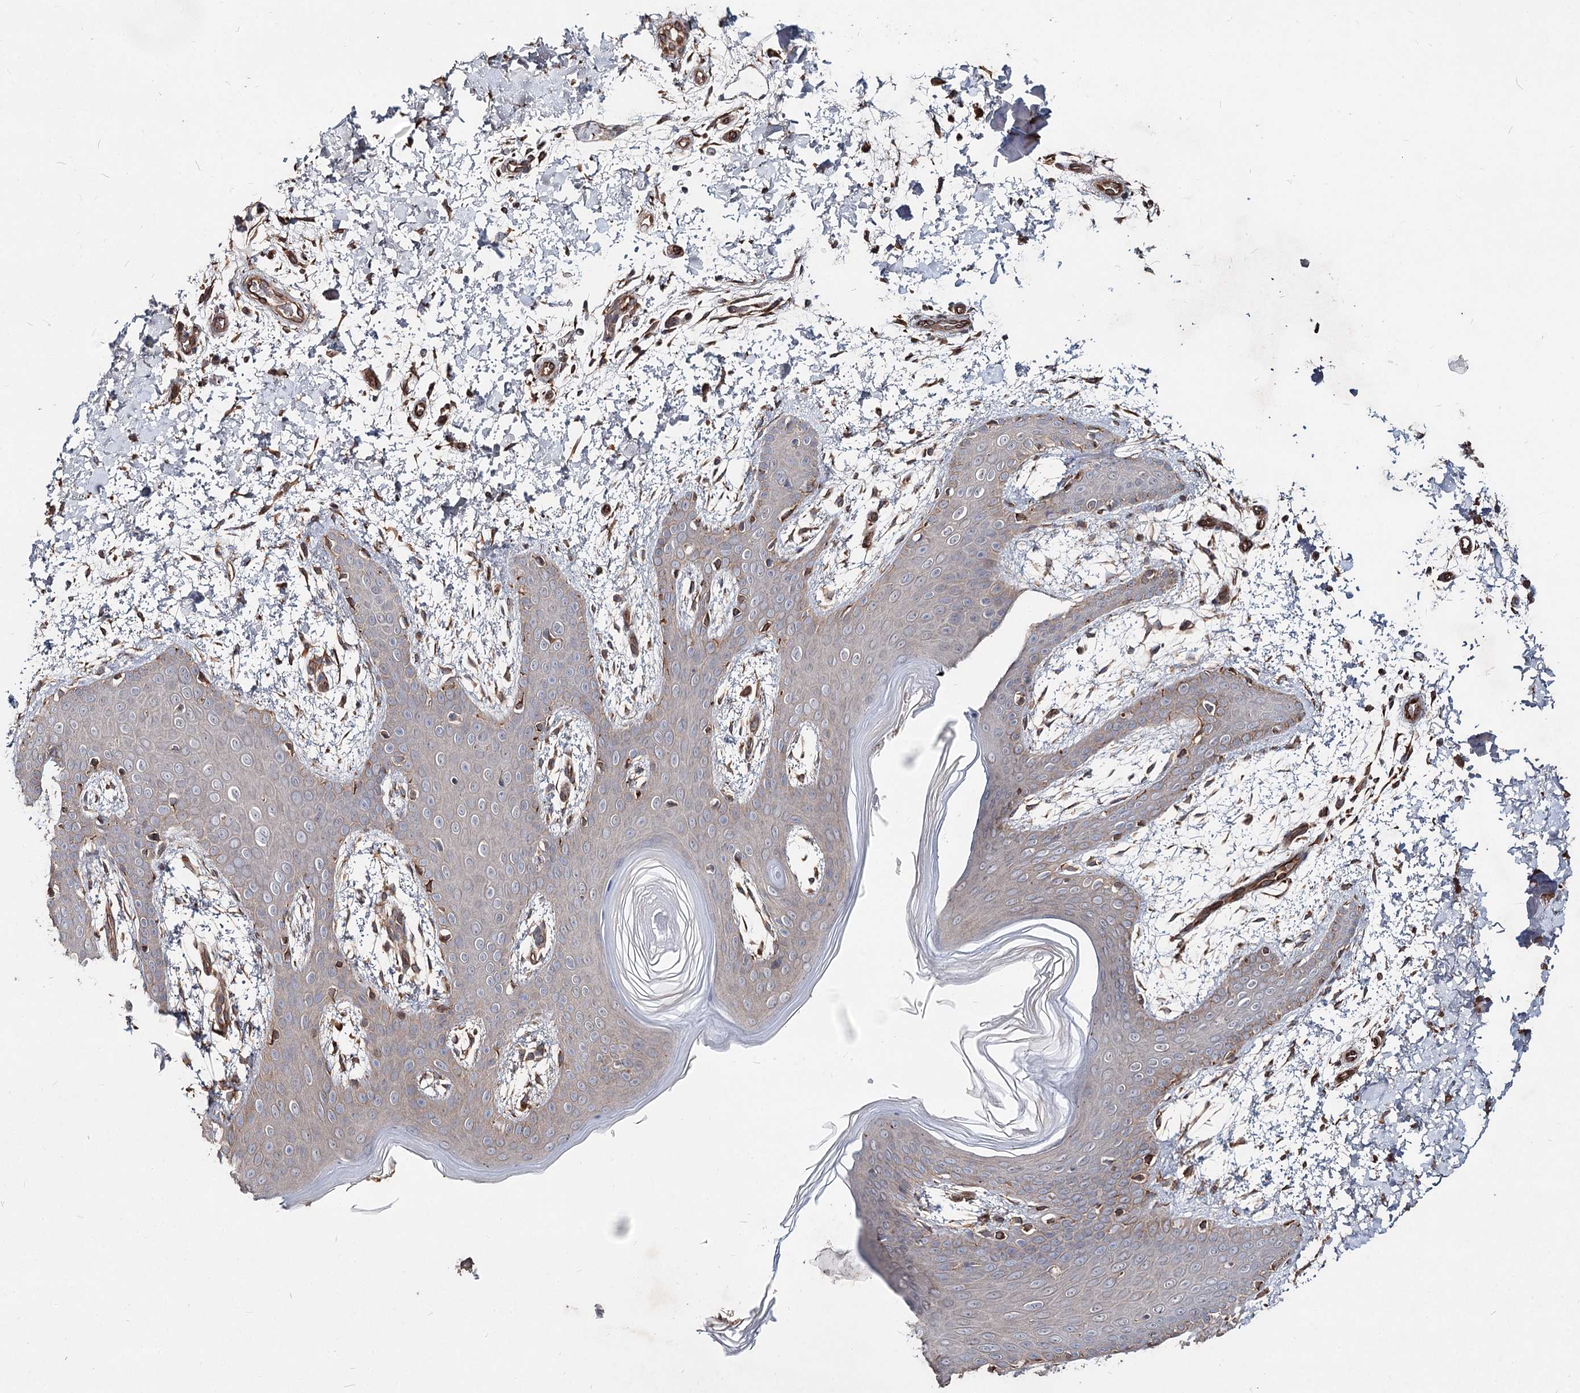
{"staining": {"intensity": "moderate", "quantity": ">75%", "location": "cytoplasmic/membranous"}, "tissue": "skin", "cell_type": "Fibroblasts", "image_type": "normal", "snomed": [{"axis": "morphology", "description": "Normal tissue, NOS"}, {"axis": "topography", "description": "Skin"}], "caption": "This photomicrograph exhibits normal skin stained with IHC to label a protein in brown. The cytoplasmic/membranous of fibroblasts show moderate positivity for the protein. Nuclei are counter-stained blue.", "gene": "SPART", "patient": {"sex": "male", "age": 36}}